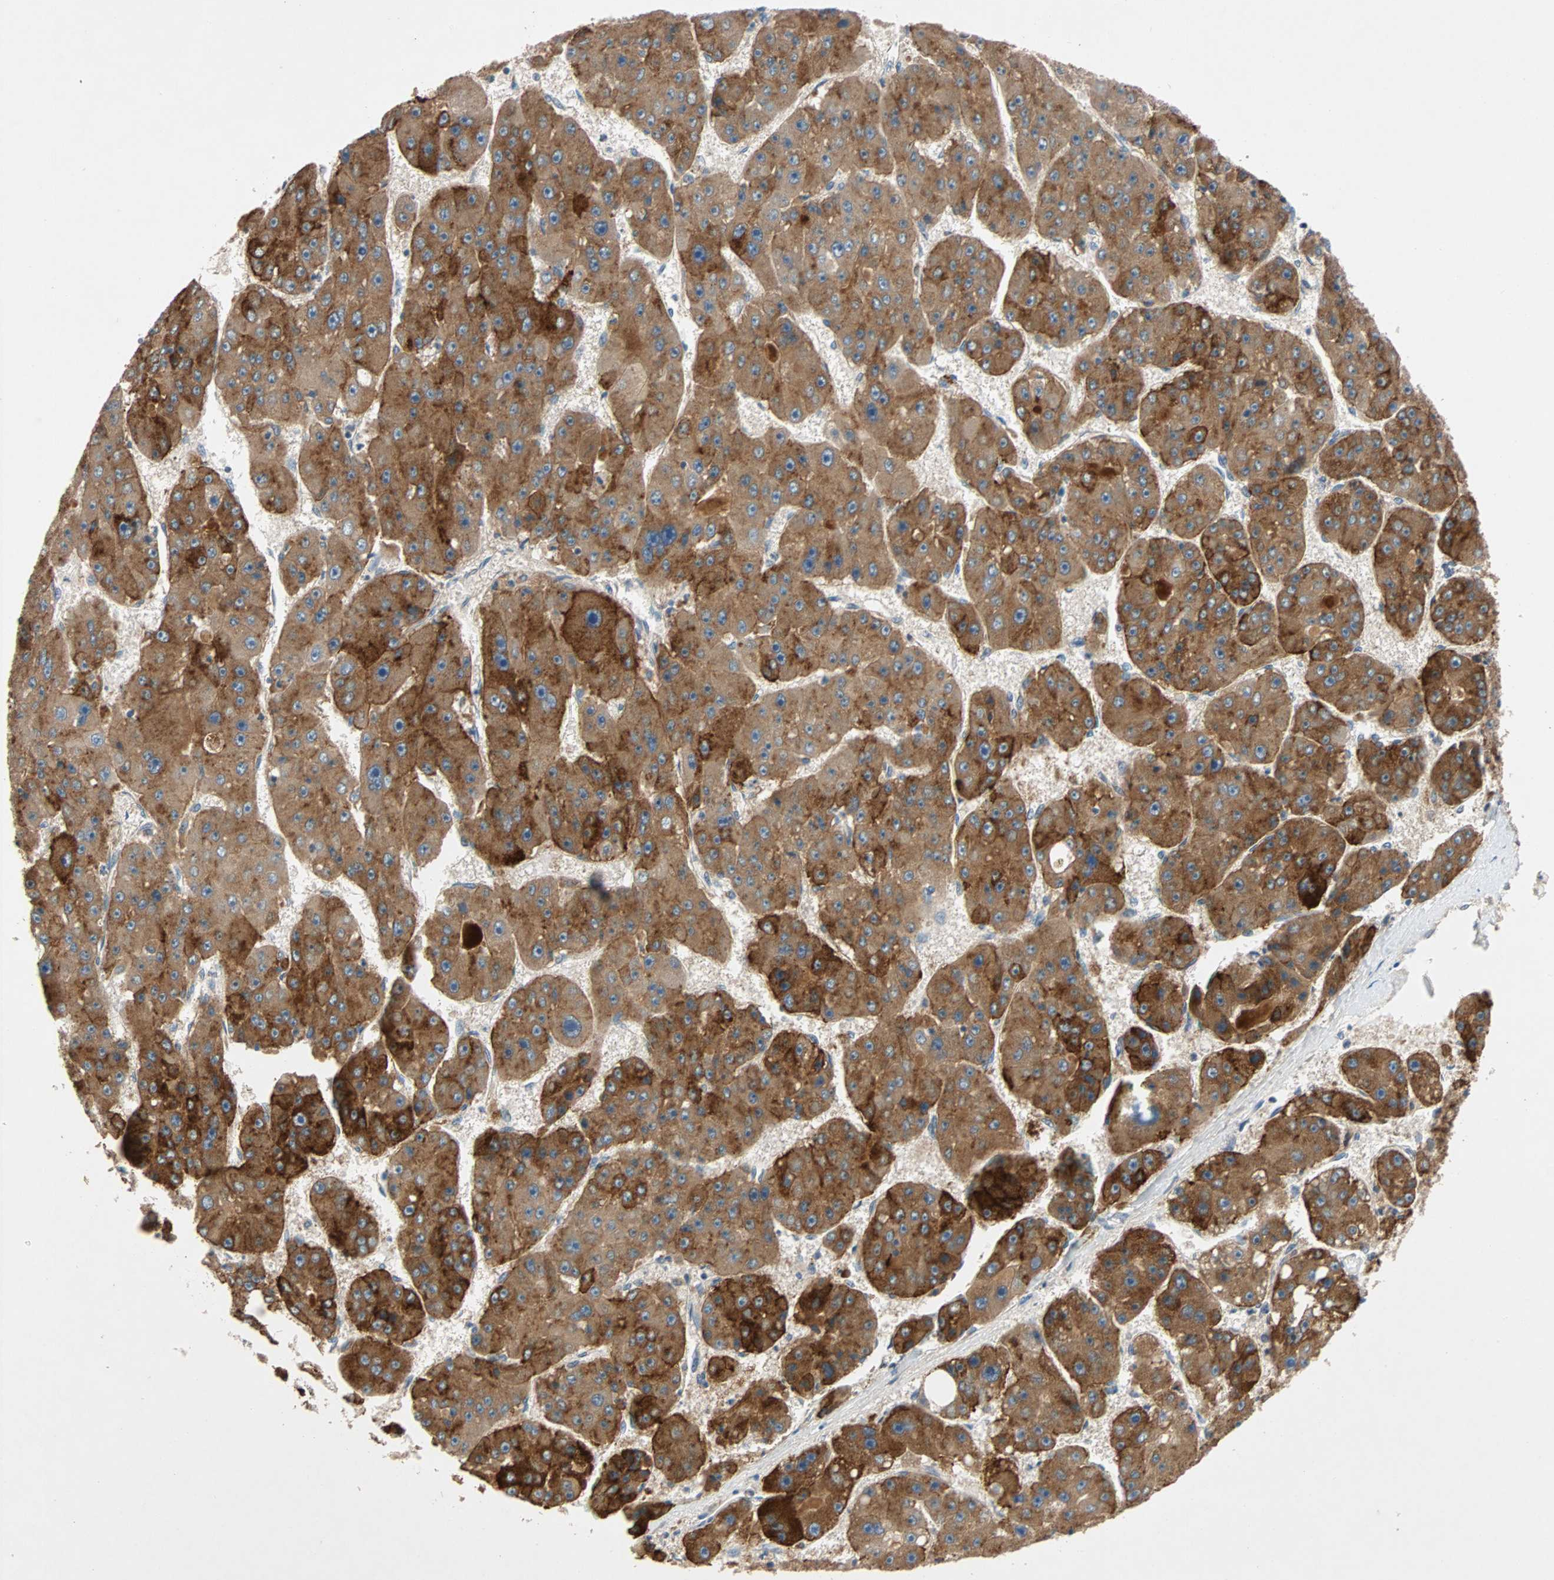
{"staining": {"intensity": "strong", "quantity": ">75%", "location": "cytoplasmic/membranous"}, "tissue": "liver cancer", "cell_type": "Tumor cells", "image_type": "cancer", "snomed": [{"axis": "morphology", "description": "Carcinoma, Hepatocellular, NOS"}, {"axis": "topography", "description": "Liver"}], "caption": "Immunohistochemistry of human liver hepatocellular carcinoma reveals high levels of strong cytoplasmic/membranous staining in about >75% of tumor cells.", "gene": "MAP4K1", "patient": {"sex": "female", "age": 61}}